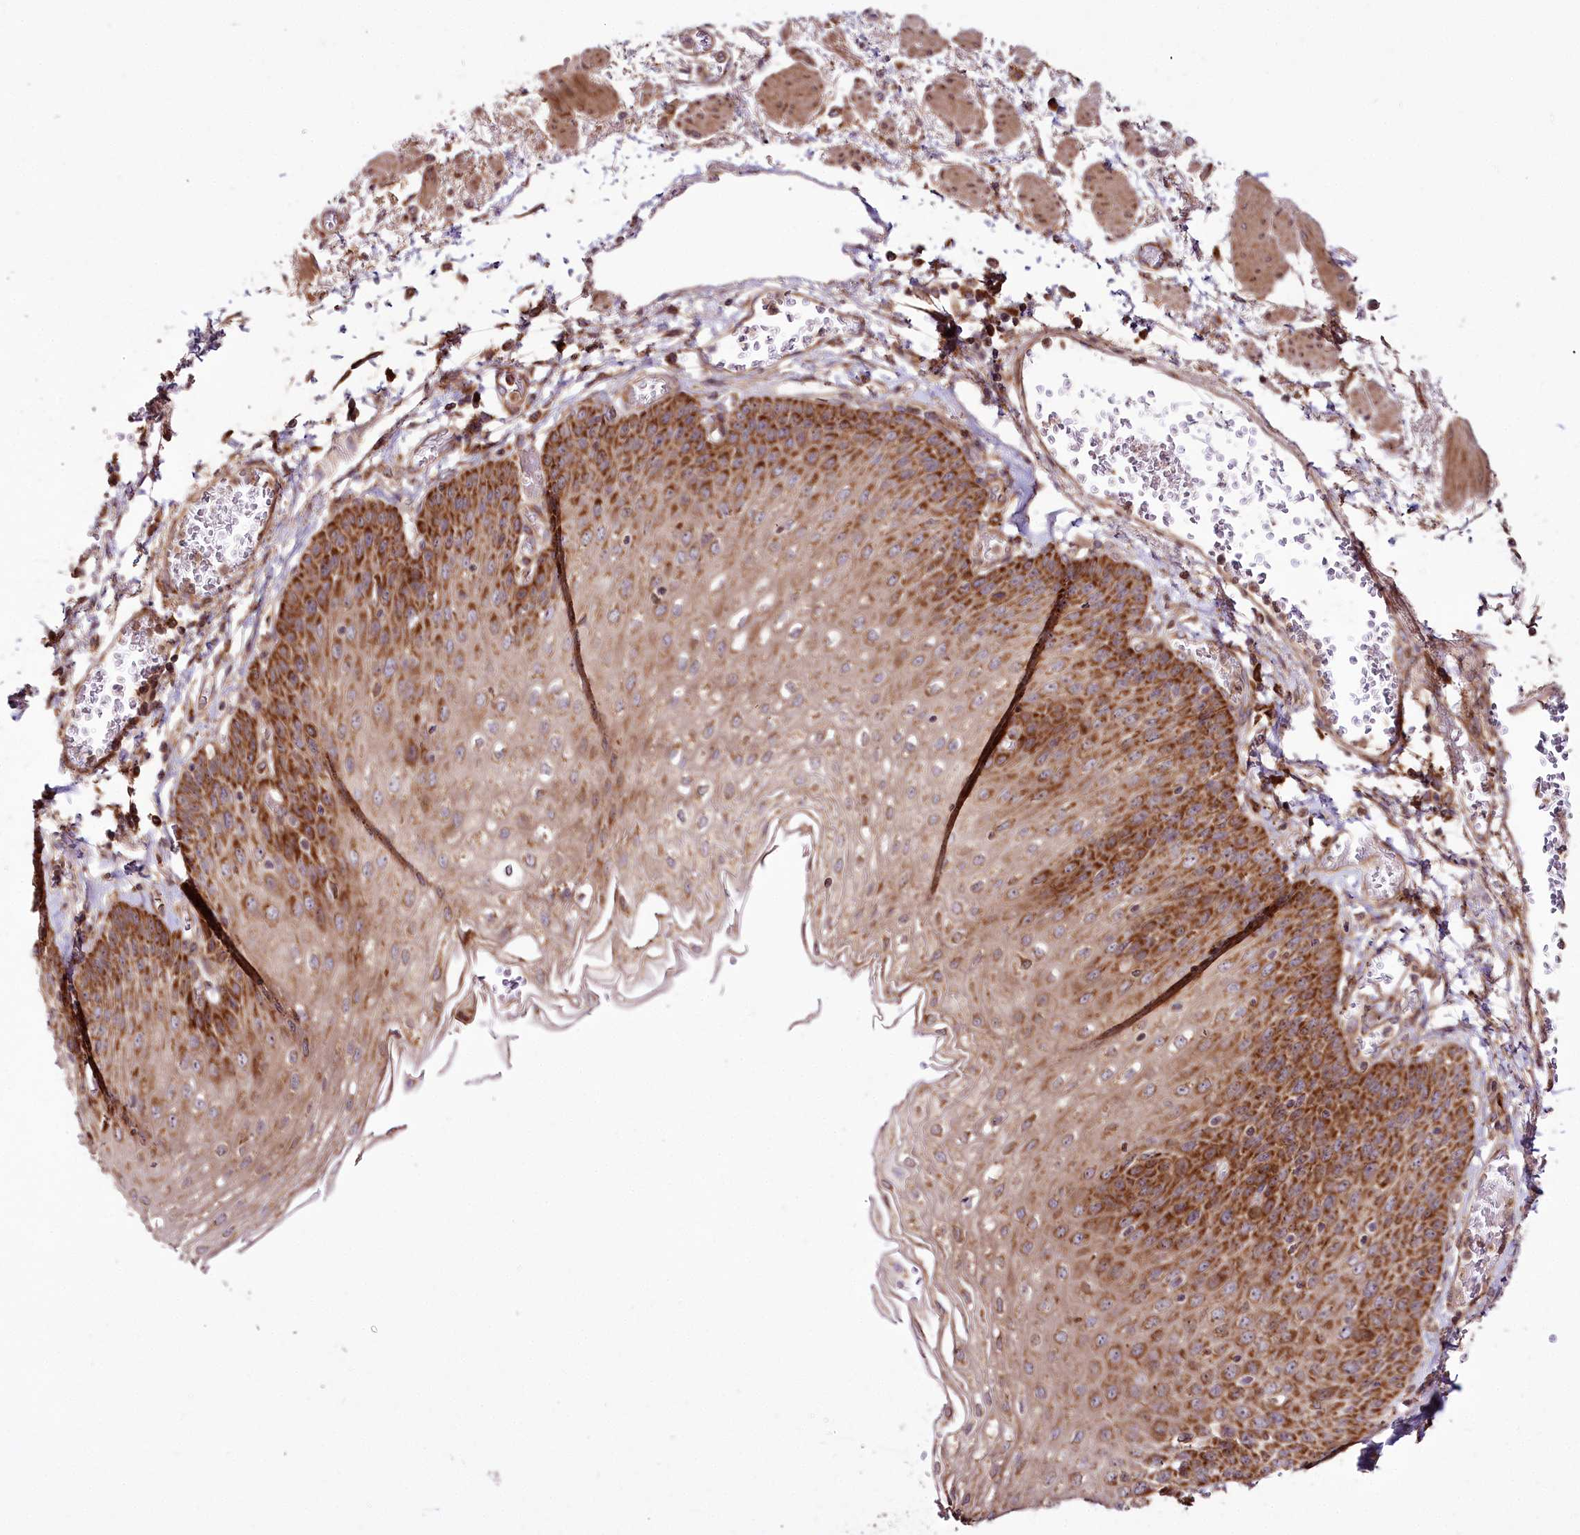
{"staining": {"intensity": "strong", "quantity": ">75%", "location": "cytoplasmic/membranous"}, "tissue": "esophagus", "cell_type": "Squamous epithelial cells", "image_type": "normal", "snomed": [{"axis": "morphology", "description": "Normal tissue, NOS"}, {"axis": "topography", "description": "Esophagus"}], "caption": "Protein positivity by immunohistochemistry demonstrates strong cytoplasmic/membranous positivity in about >75% of squamous epithelial cells in benign esophagus.", "gene": "RAB7A", "patient": {"sex": "male", "age": 81}}